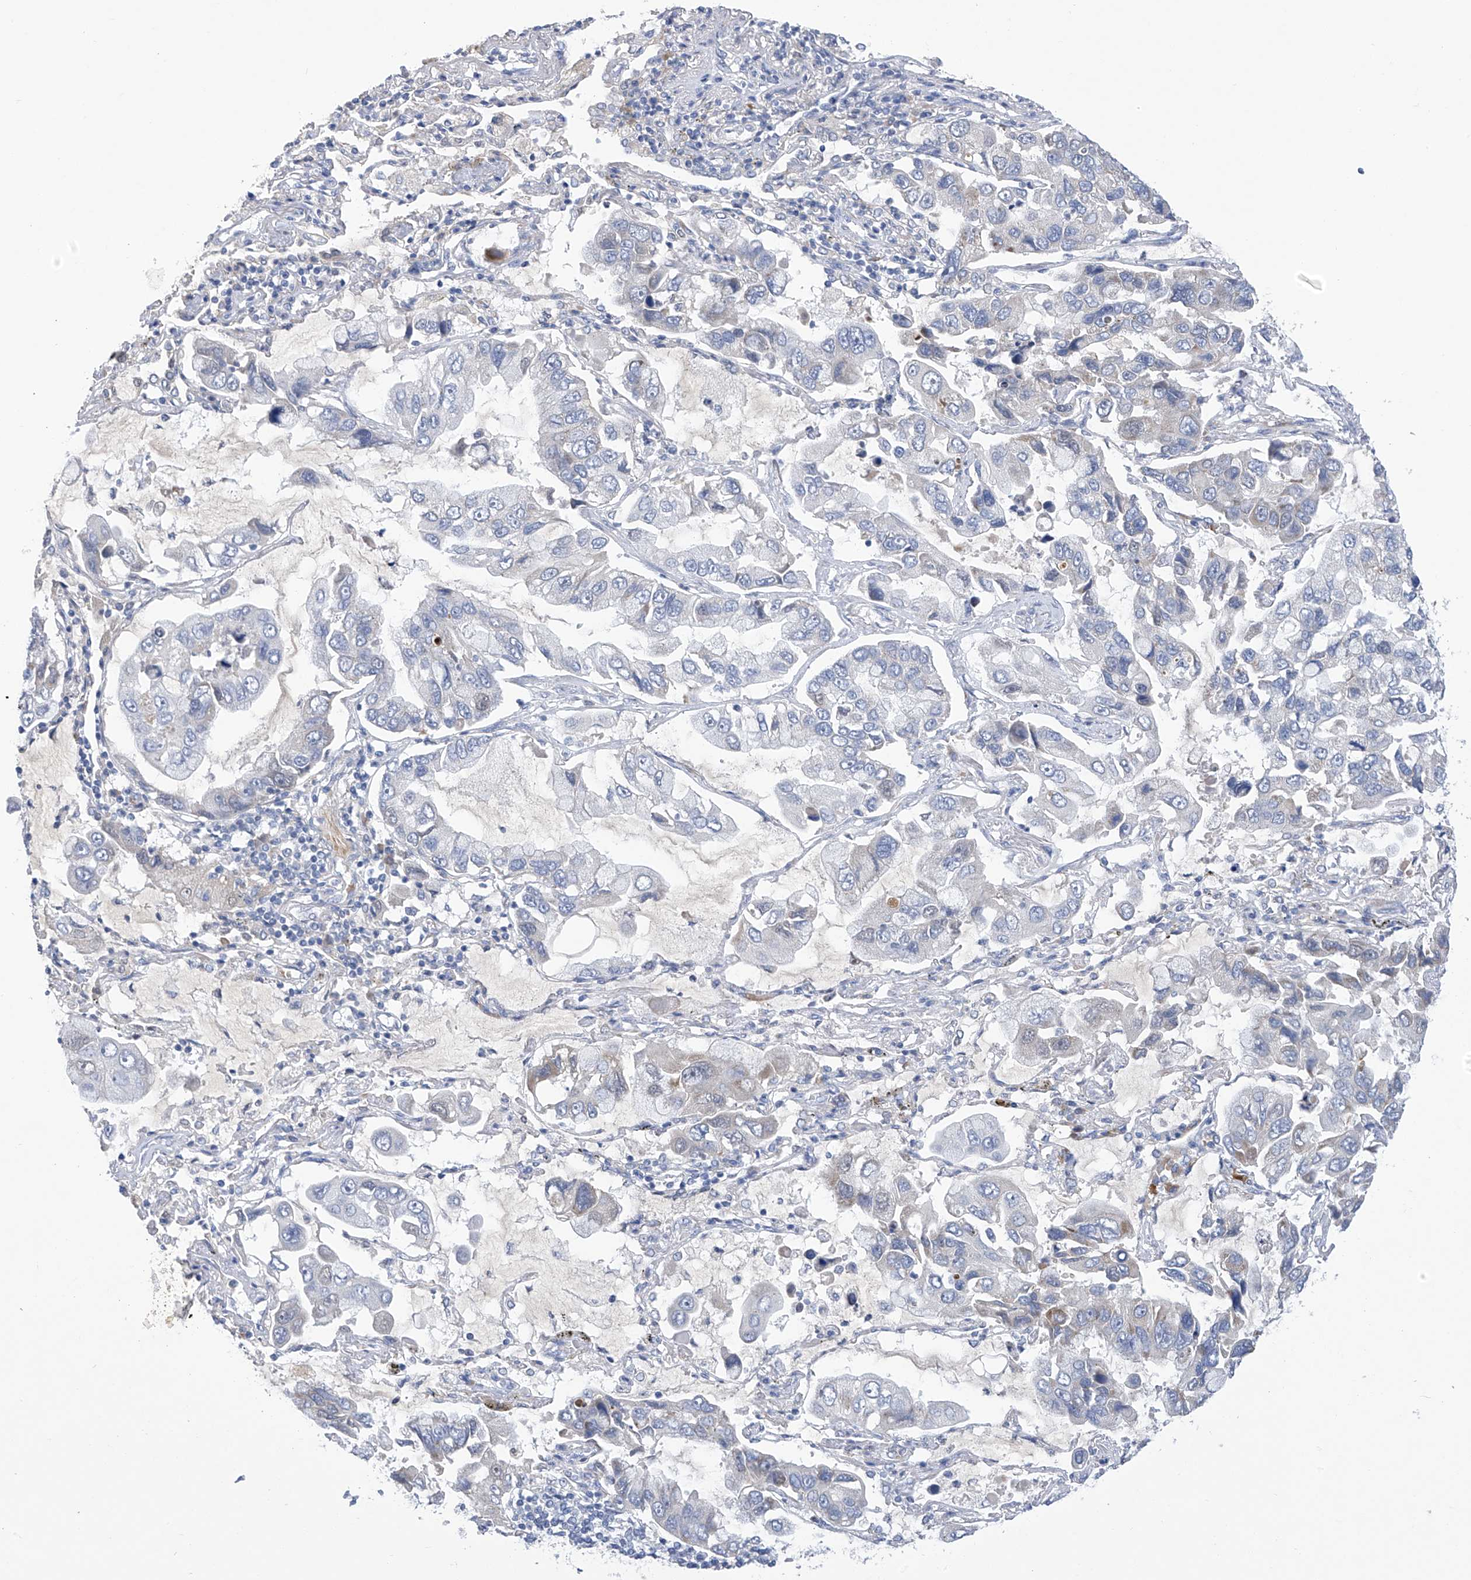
{"staining": {"intensity": "negative", "quantity": "none", "location": "none"}, "tissue": "lung cancer", "cell_type": "Tumor cells", "image_type": "cancer", "snomed": [{"axis": "morphology", "description": "Adenocarcinoma, NOS"}, {"axis": "topography", "description": "Lung"}], "caption": "An IHC image of lung adenocarcinoma is shown. There is no staining in tumor cells of lung adenocarcinoma. Nuclei are stained in blue.", "gene": "SLCO4A1", "patient": {"sex": "male", "age": 64}}